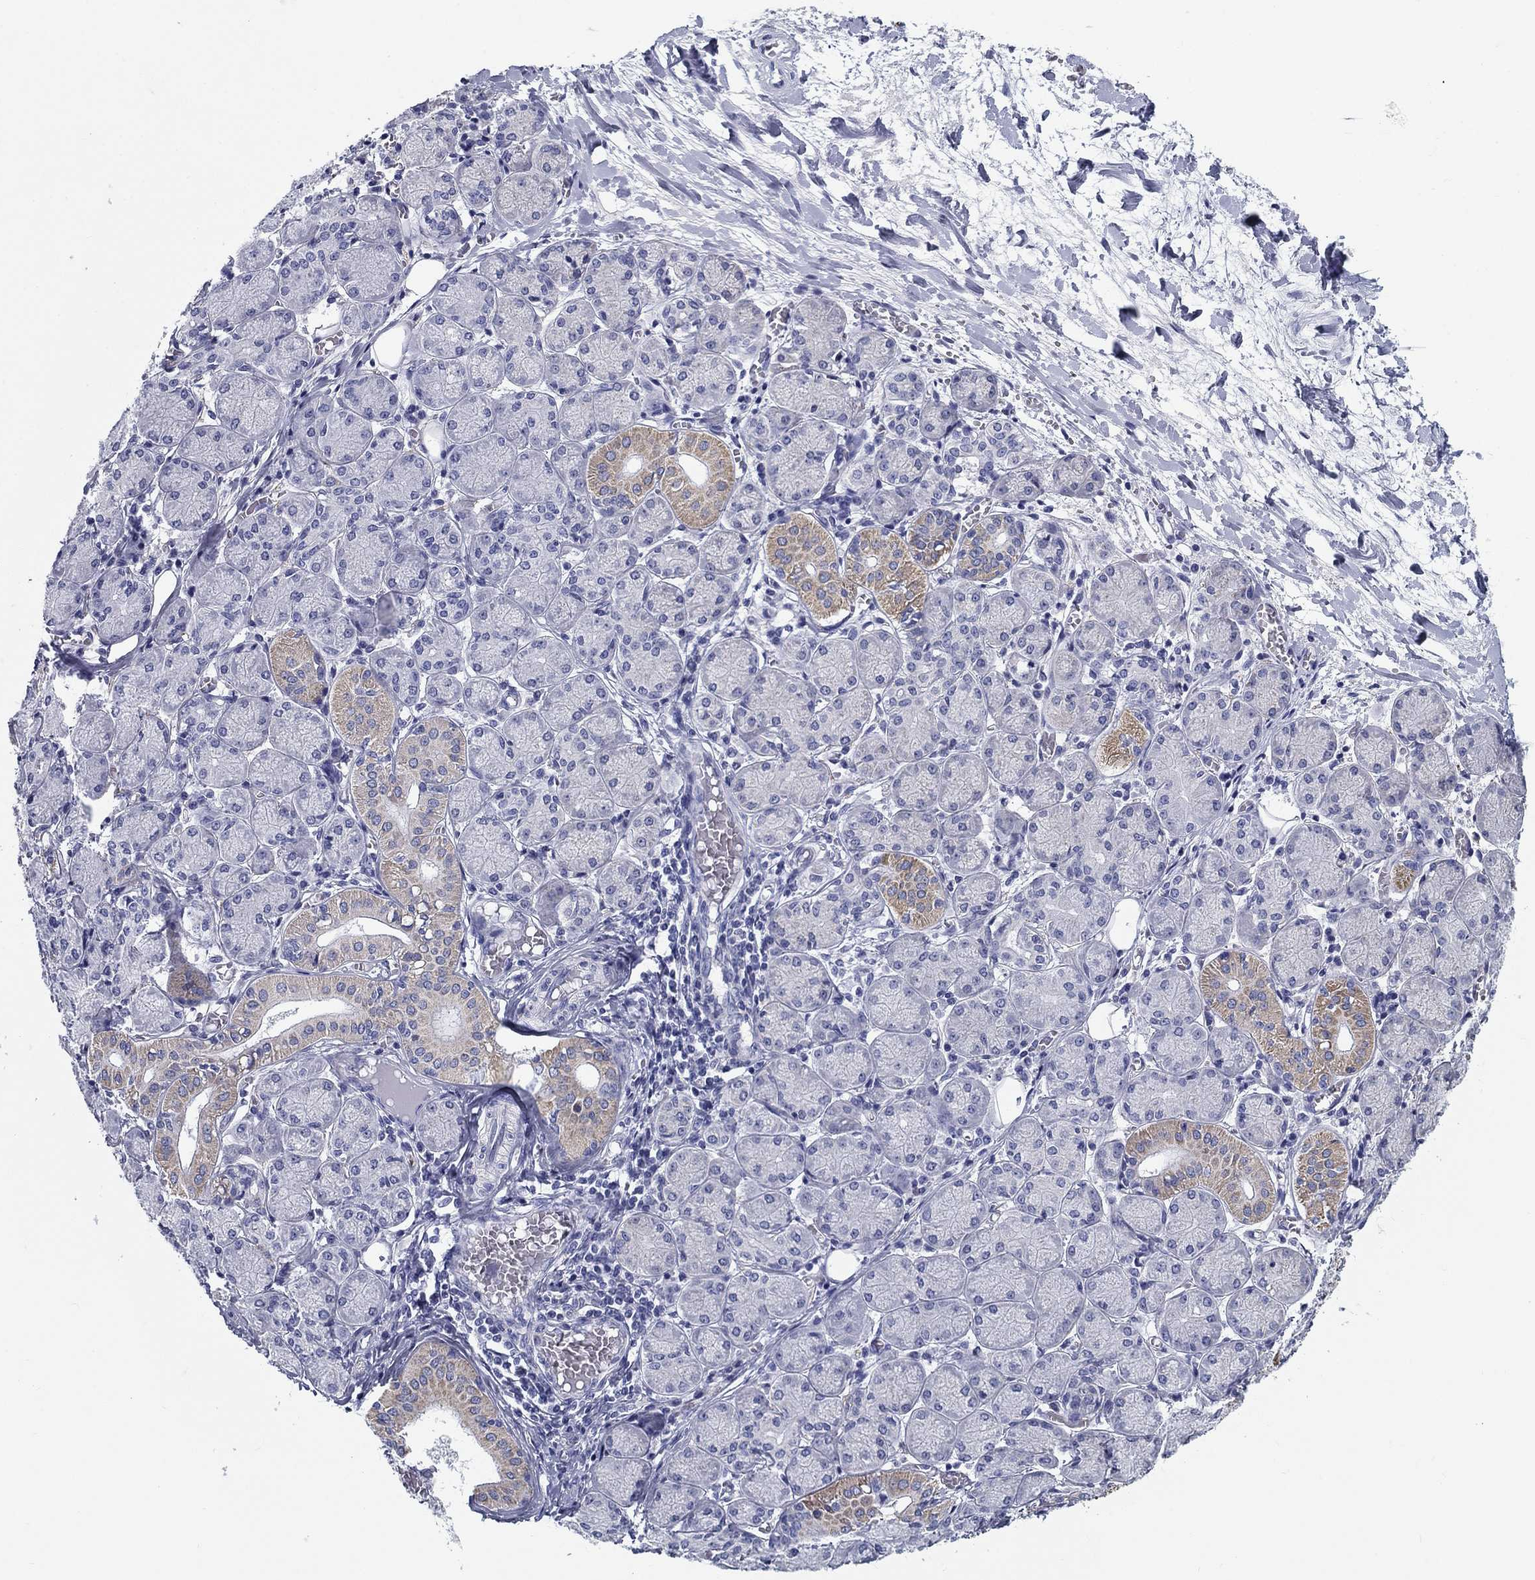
{"staining": {"intensity": "weak", "quantity": "<25%", "location": "cytoplasmic/membranous"}, "tissue": "salivary gland", "cell_type": "Glandular cells", "image_type": "normal", "snomed": [{"axis": "morphology", "description": "Normal tissue, NOS"}, {"axis": "topography", "description": "Salivary gland"}, {"axis": "topography", "description": "Peripheral nerve tissue"}], "caption": "High magnification brightfield microscopy of normal salivary gland stained with DAB (3,3'-diaminobenzidine) (brown) and counterstained with hematoxylin (blue): glandular cells show no significant positivity.", "gene": "UPB1", "patient": {"sex": "female", "age": 24}}